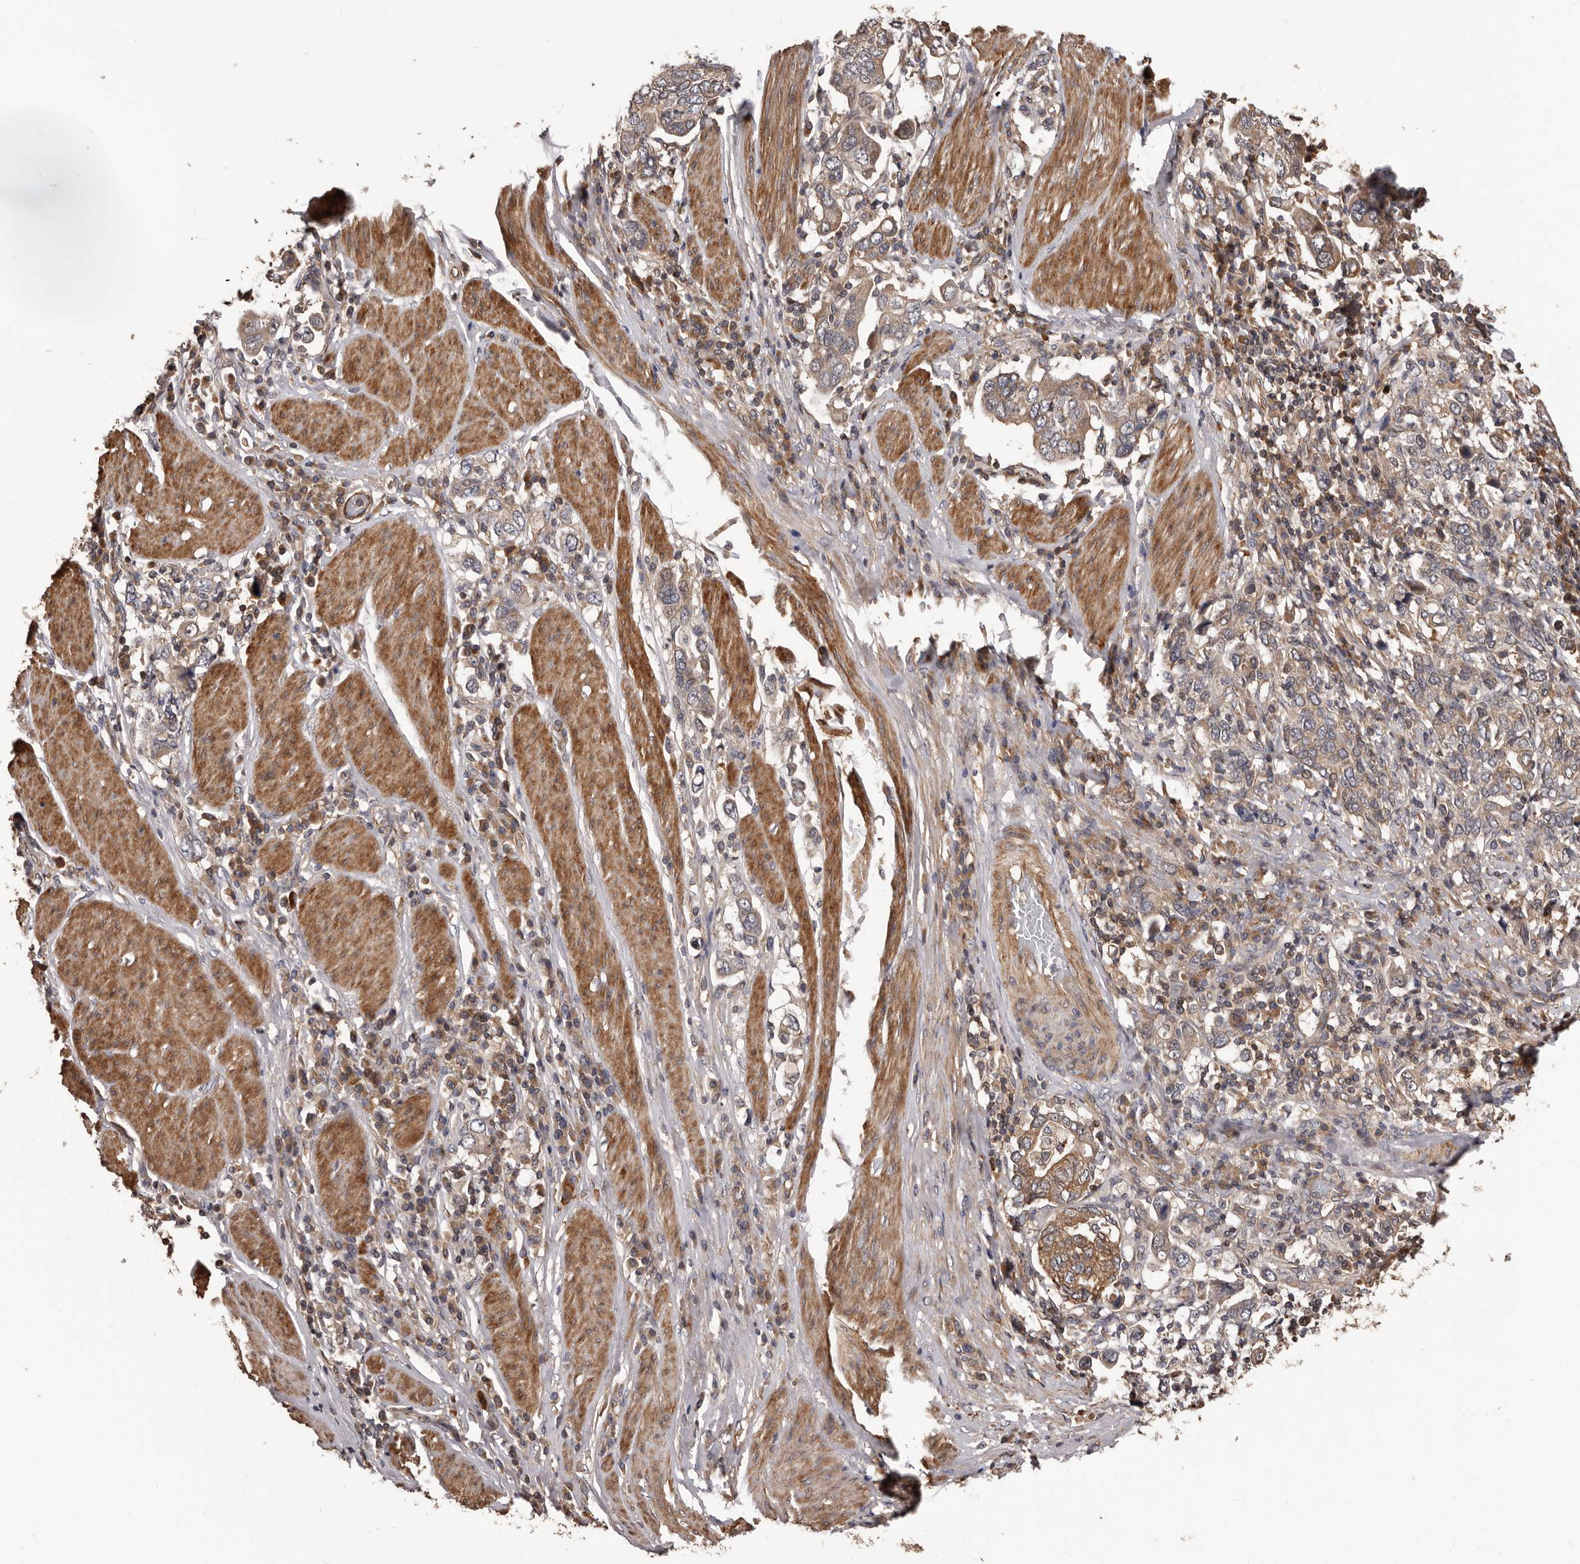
{"staining": {"intensity": "weak", "quantity": ">75%", "location": "cytoplasmic/membranous"}, "tissue": "stomach cancer", "cell_type": "Tumor cells", "image_type": "cancer", "snomed": [{"axis": "morphology", "description": "Adenocarcinoma, NOS"}, {"axis": "topography", "description": "Stomach, upper"}], "caption": "The immunohistochemical stain highlights weak cytoplasmic/membranous staining in tumor cells of stomach adenocarcinoma tissue.", "gene": "ADAMTS2", "patient": {"sex": "male", "age": 62}}